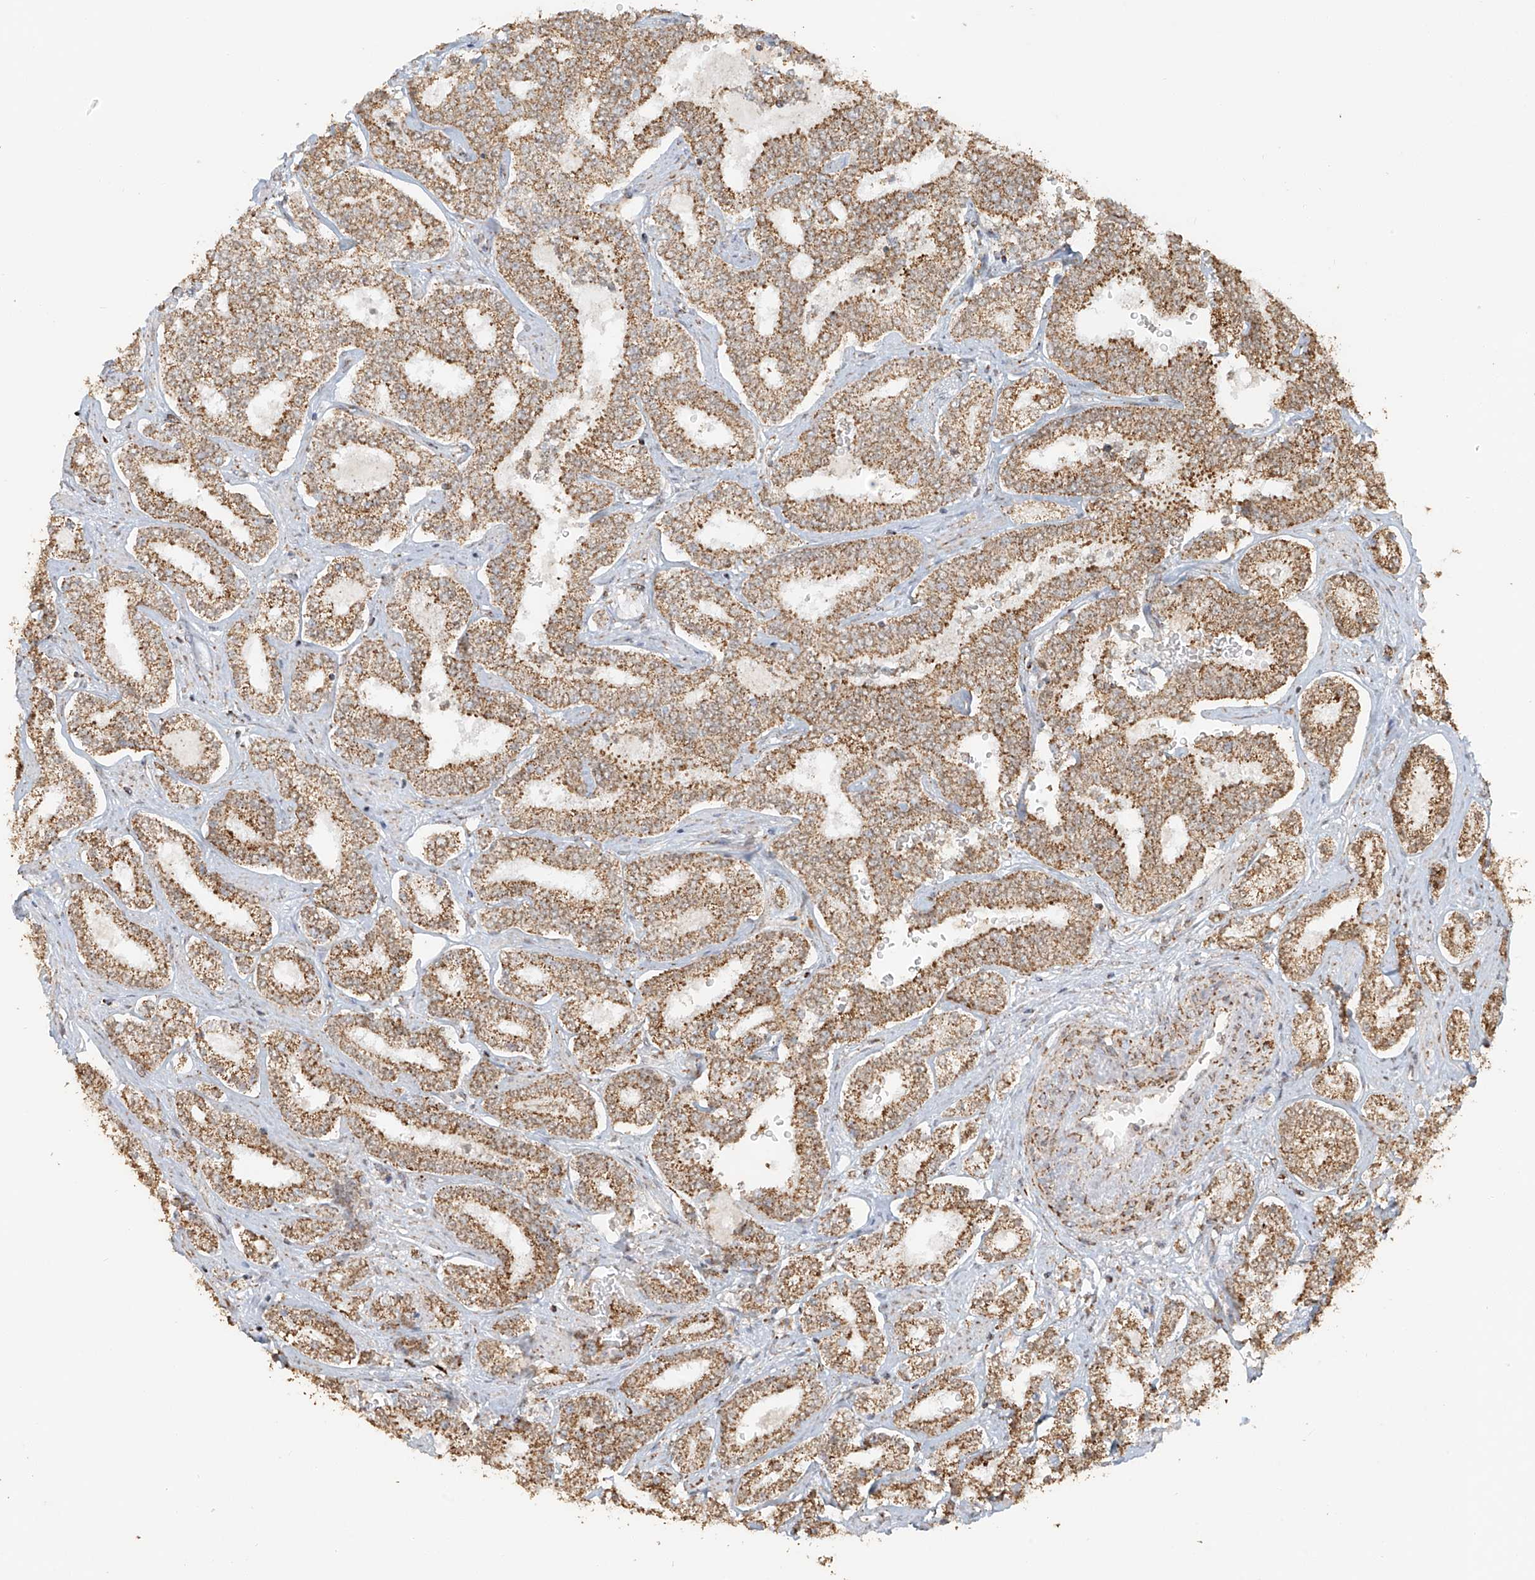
{"staining": {"intensity": "moderate", "quantity": ">75%", "location": "cytoplasmic/membranous"}, "tissue": "prostate cancer", "cell_type": "Tumor cells", "image_type": "cancer", "snomed": [{"axis": "morphology", "description": "Normal tissue, NOS"}, {"axis": "morphology", "description": "Adenocarcinoma, High grade"}, {"axis": "topography", "description": "Prostate"}], "caption": "This image demonstrates prostate cancer (adenocarcinoma (high-grade)) stained with IHC to label a protein in brown. The cytoplasmic/membranous of tumor cells show moderate positivity for the protein. Nuclei are counter-stained blue.", "gene": "MIPEP", "patient": {"sex": "male", "age": 83}}